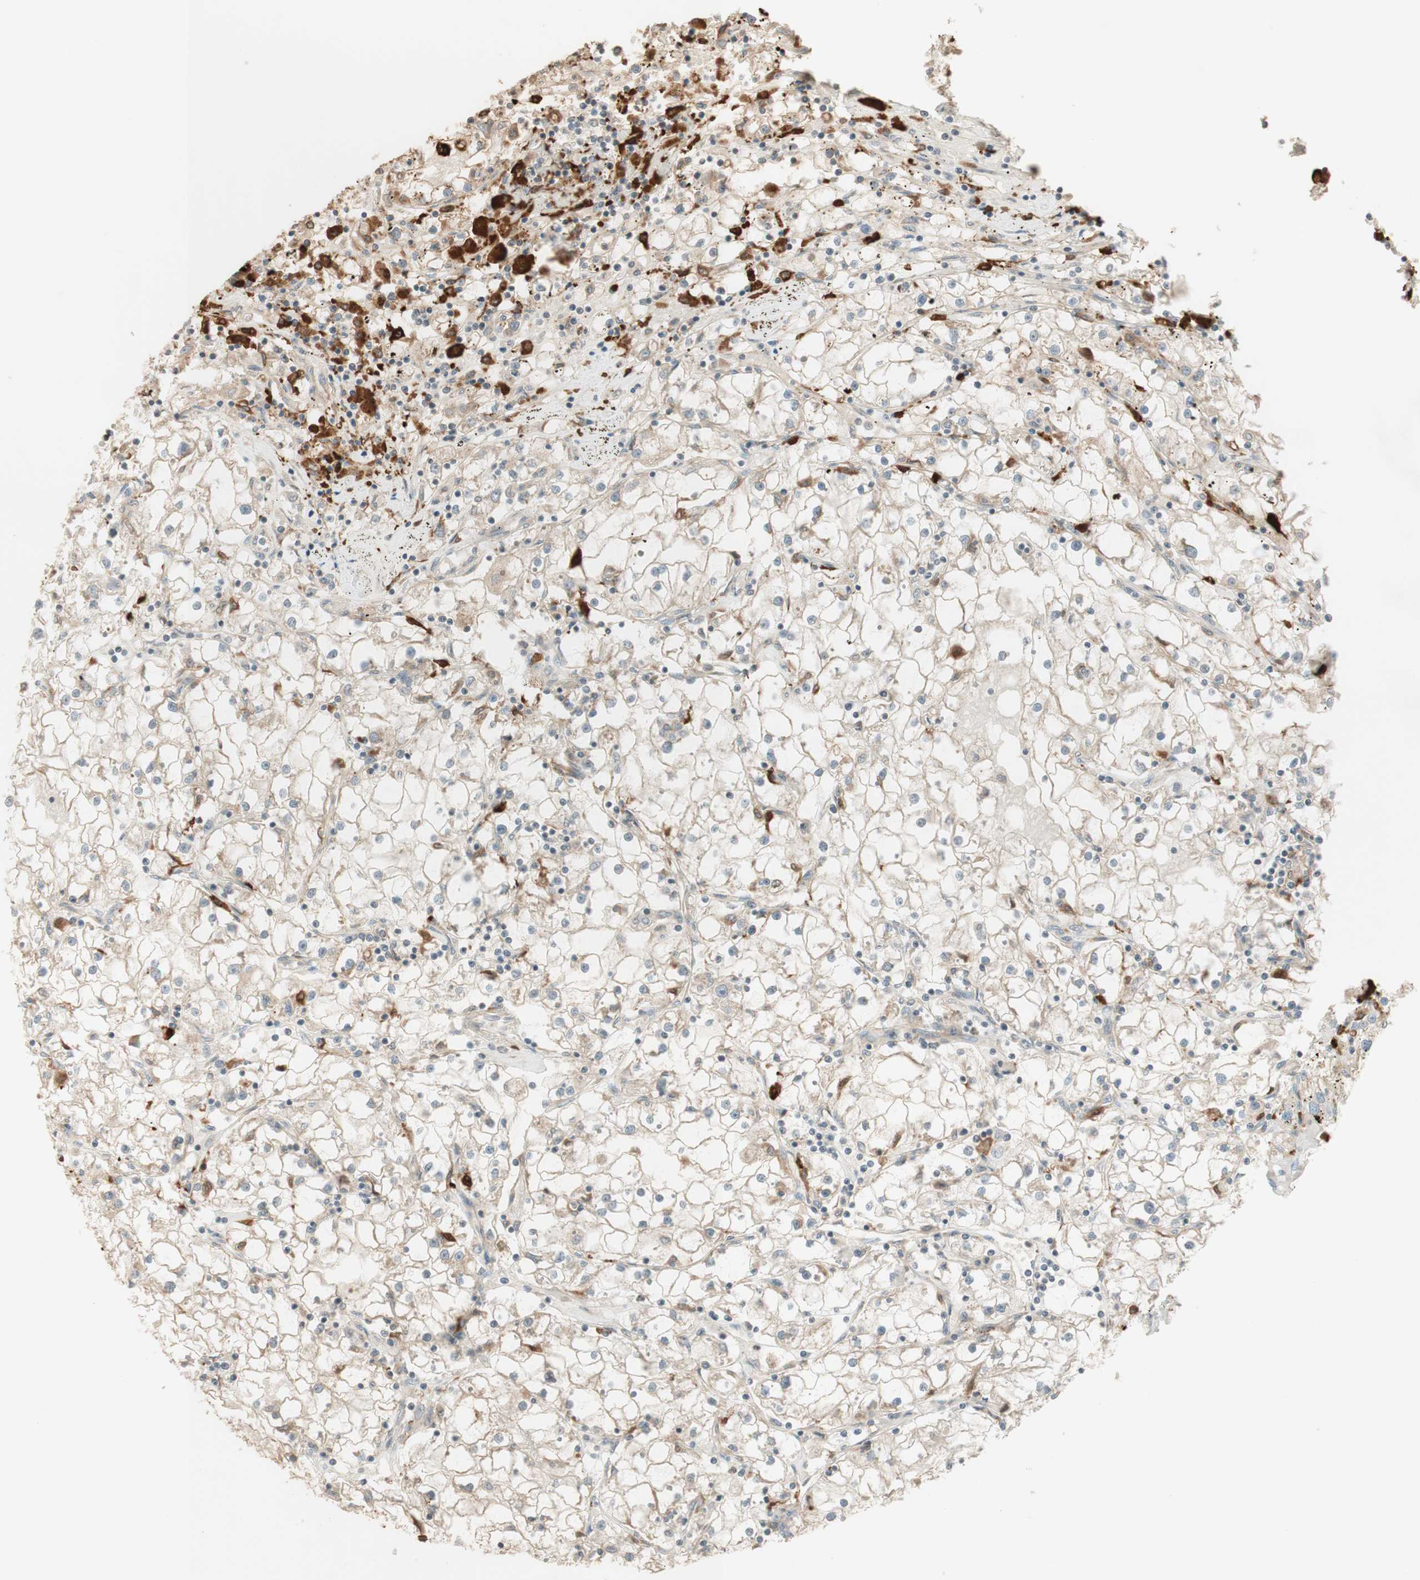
{"staining": {"intensity": "weak", "quantity": "25%-75%", "location": "cytoplasmic/membranous"}, "tissue": "renal cancer", "cell_type": "Tumor cells", "image_type": "cancer", "snomed": [{"axis": "morphology", "description": "Adenocarcinoma, NOS"}, {"axis": "topography", "description": "Kidney"}], "caption": "A micrograph of human adenocarcinoma (renal) stained for a protein displays weak cytoplasmic/membranous brown staining in tumor cells.", "gene": "CLCN2", "patient": {"sex": "male", "age": 56}}